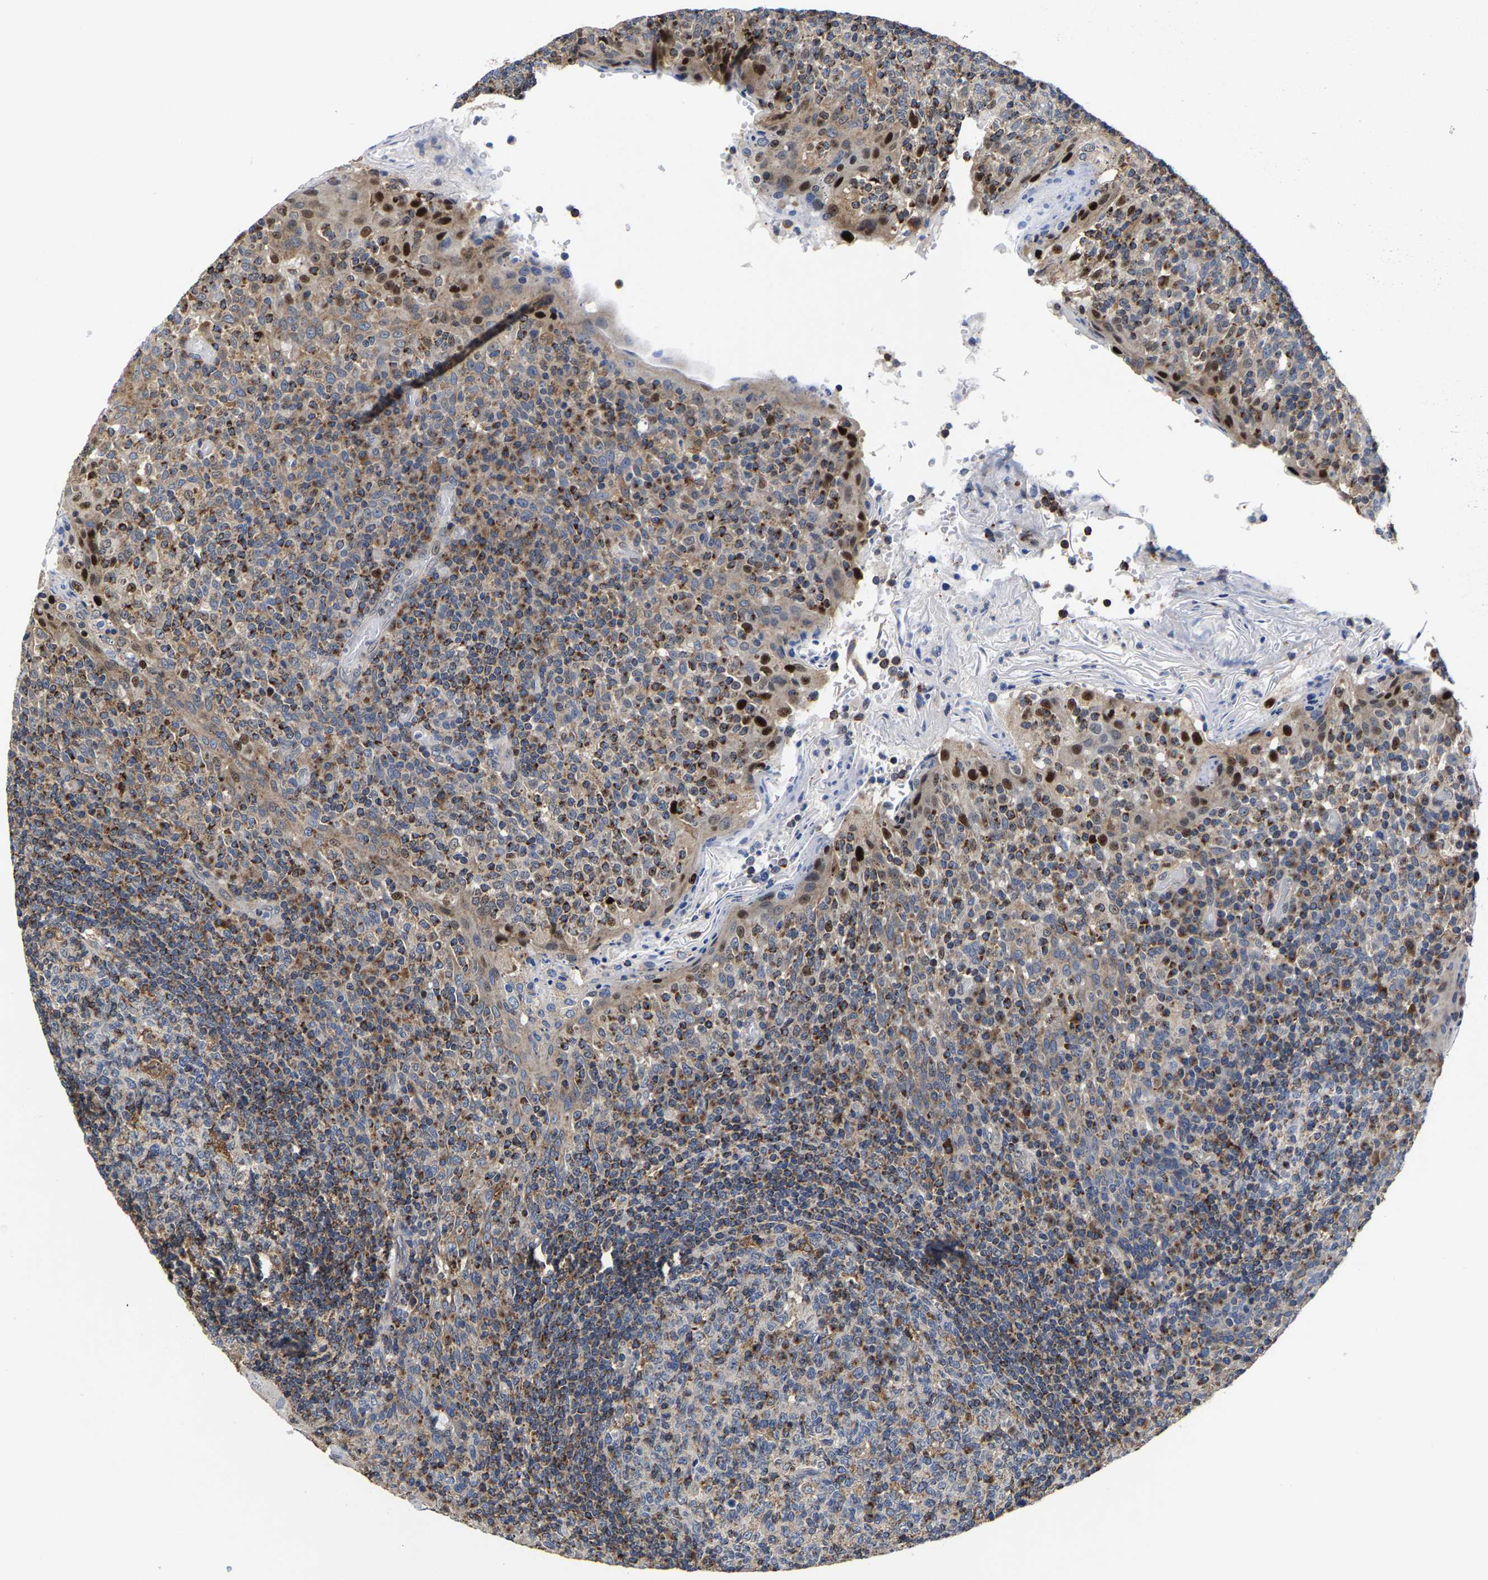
{"staining": {"intensity": "moderate", "quantity": "<25%", "location": "cytoplasmic/membranous"}, "tissue": "tonsil", "cell_type": "Germinal center cells", "image_type": "normal", "snomed": [{"axis": "morphology", "description": "Normal tissue, NOS"}, {"axis": "topography", "description": "Tonsil"}], "caption": "Protein expression analysis of unremarkable tonsil exhibits moderate cytoplasmic/membranous positivity in approximately <25% of germinal center cells. The protein is stained brown, and the nuclei are stained in blue (DAB (3,3'-diaminobenzidine) IHC with brightfield microscopy, high magnification).", "gene": "PFKFB3", "patient": {"sex": "female", "age": 19}}